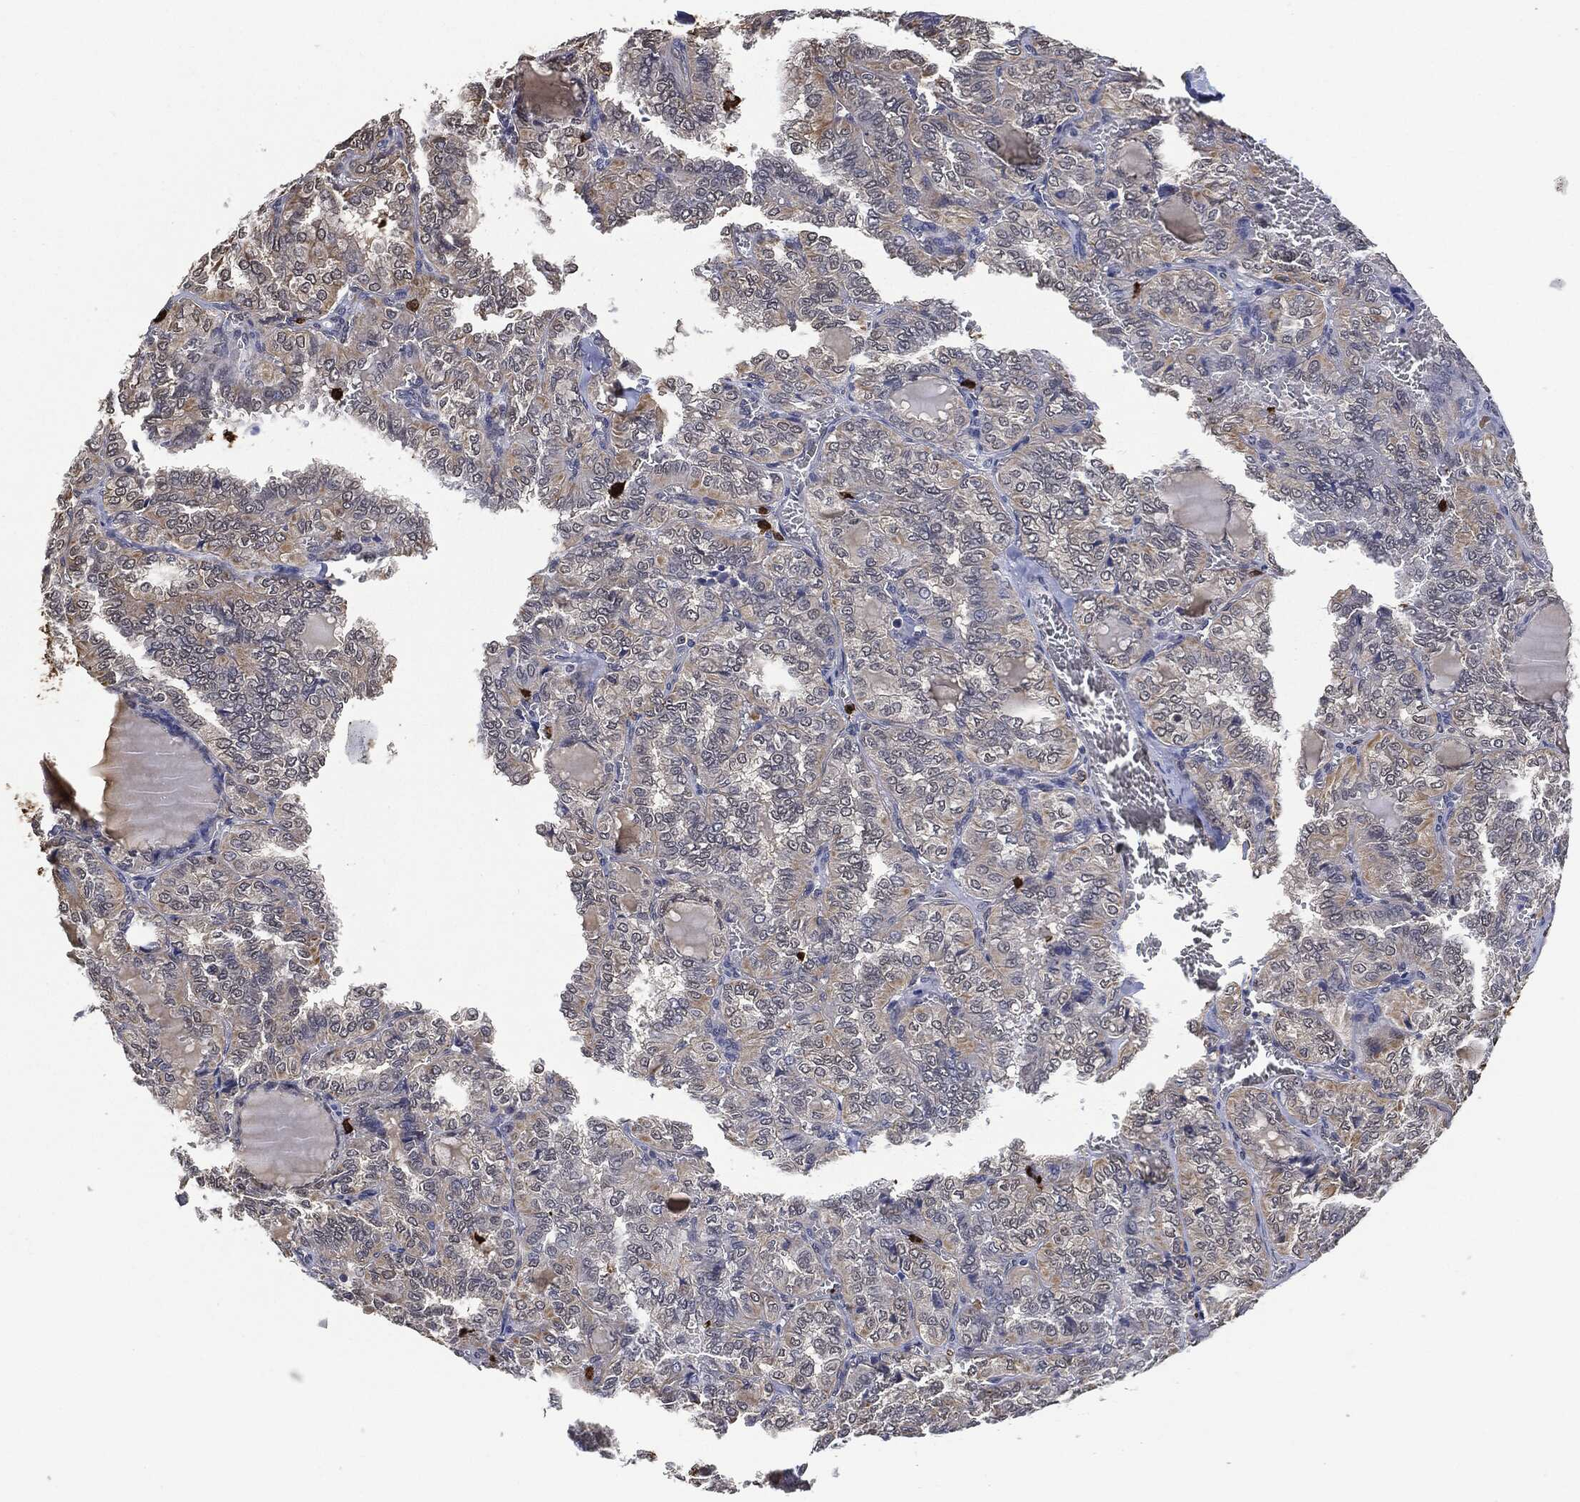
{"staining": {"intensity": "negative", "quantity": "none", "location": "none"}, "tissue": "thyroid cancer", "cell_type": "Tumor cells", "image_type": "cancer", "snomed": [{"axis": "morphology", "description": "Papillary adenocarcinoma, NOS"}, {"axis": "topography", "description": "Thyroid gland"}], "caption": "Immunohistochemical staining of human papillary adenocarcinoma (thyroid) shows no significant positivity in tumor cells.", "gene": "S100A9", "patient": {"sex": "female", "age": 41}}